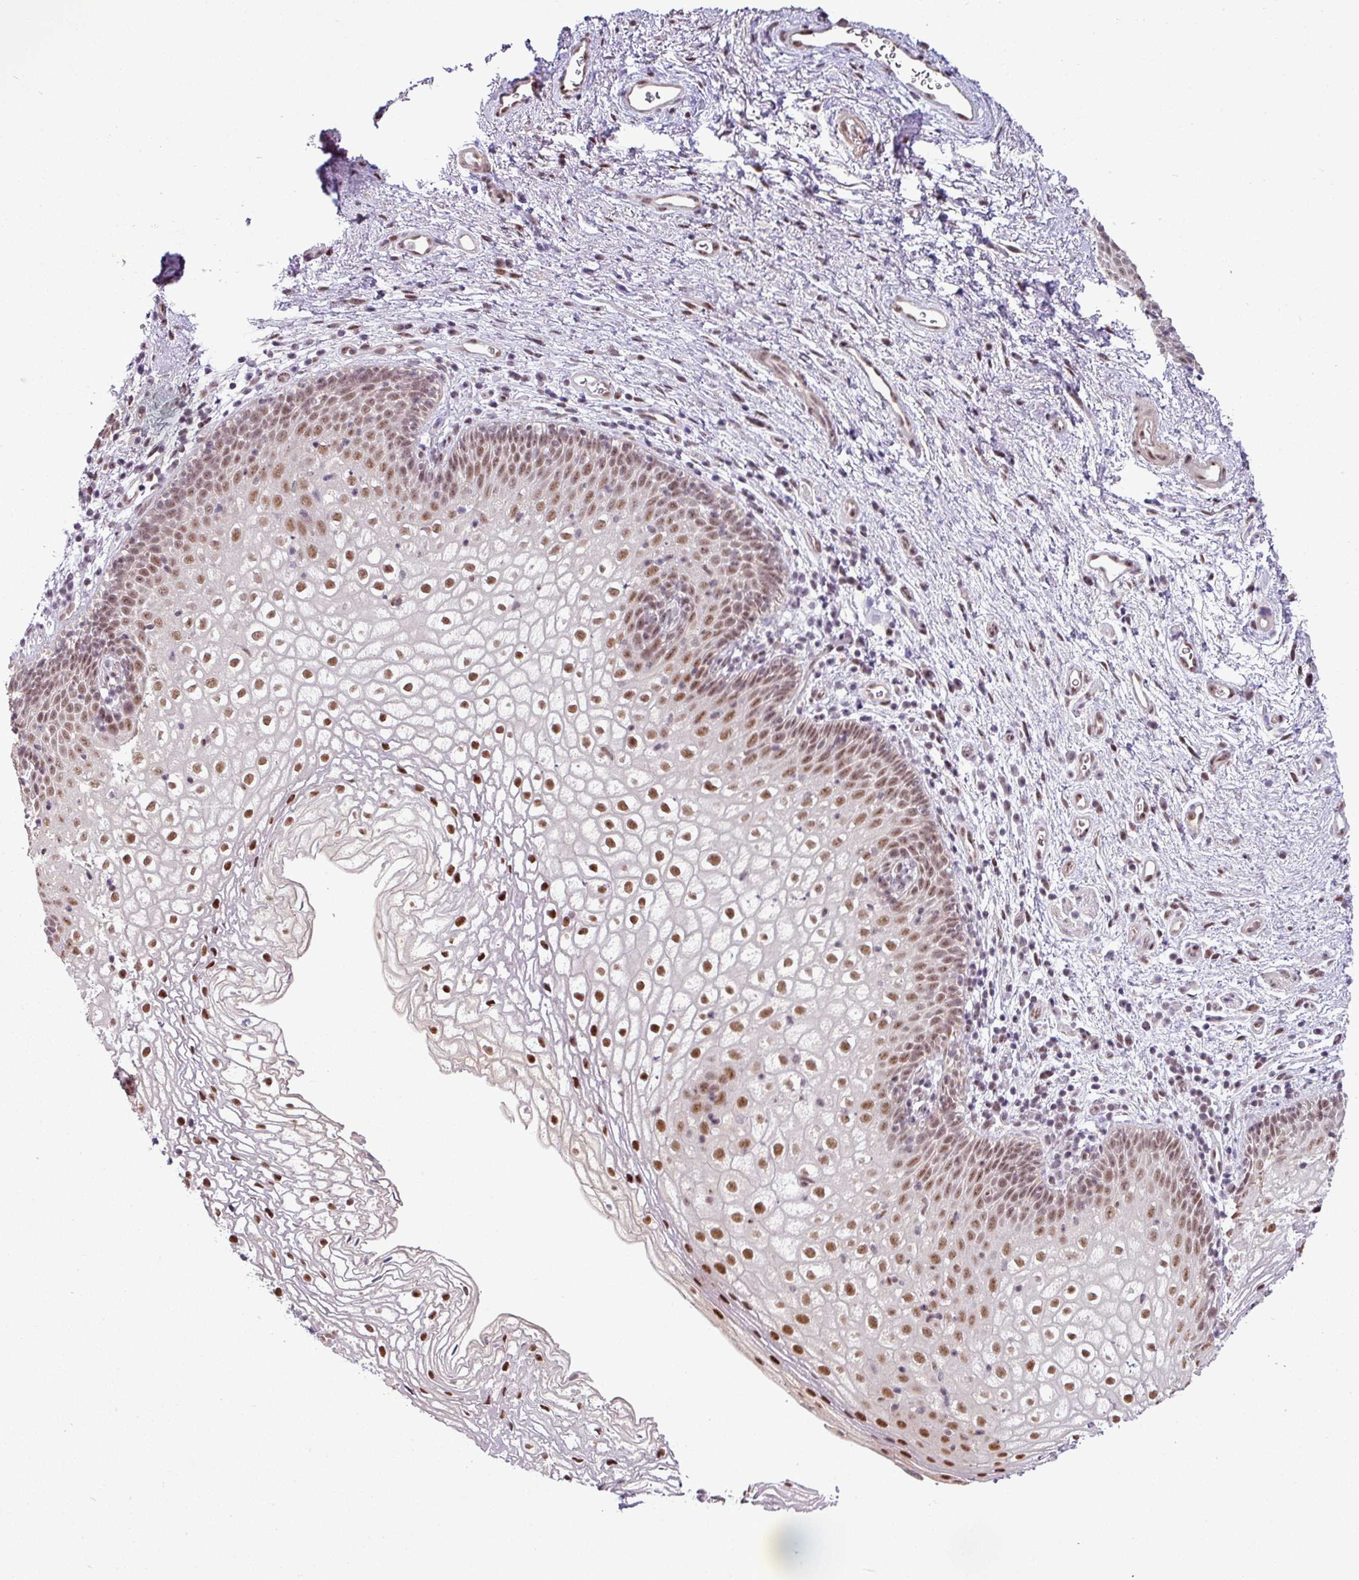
{"staining": {"intensity": "moderate", "quantity": ">75%", "location": "nuclear"}, "tissue": "vagina", "cell_type": "Squamous epithelial cells", "image_type": "normal", "snomed": [{"axis": "morphology", "description": "Normal tissue, NOS"}, {"axis": "topography", "description": "Vagina"}], "caption": "Immunohistochemical staining of unremarkable human vagina displays medium levels of moderate nuclear positivity in approximately >75% of squamous epithelial cells. The staining was performed using DAB (3,3'-diaminobenzidine) to visualize the protein expression in brown, while the nuclei were stained in blue with hematoxylin (Magnification: 20x).", "gene": "ZNF217", "patient": {"sex": "female", "age": 47}}